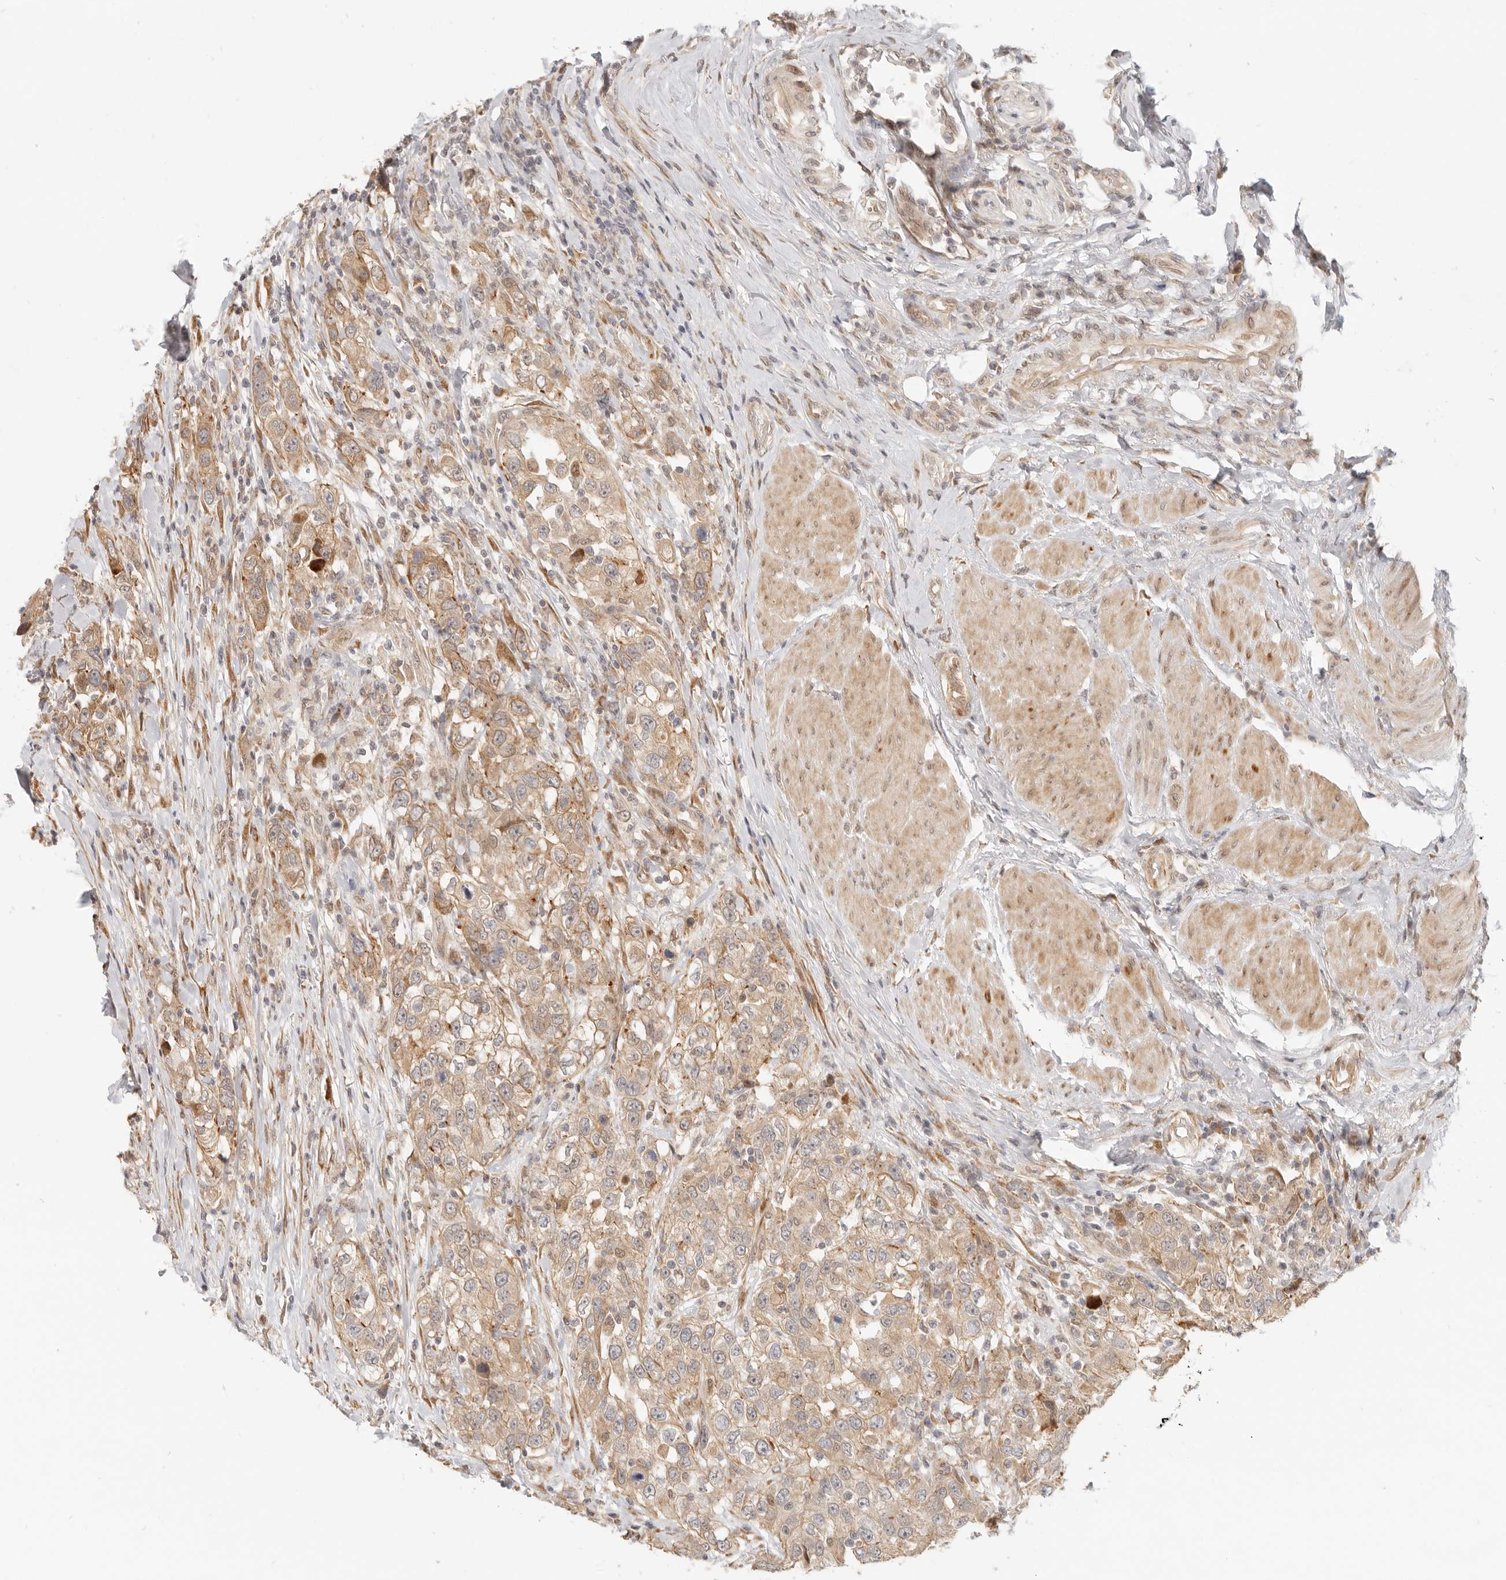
{"staining": {"intensity": "moderate", "quantity": ">75%", "location": "cytoplasmic/membranous"}, "tissue": "urothelial cancer", "cell_type": "Tumor cells", "image_type": "cancer", "snomed": [{"axis": "morphology", "description": "Urothelial carcinoma, High grade"}, {"axis": "topography", "description": "Urinary bladder"}], "caption": "A medium amount of moderate cytoplasmic/membranous positivity is present in approximately >75% of tumor cells in urothelial carcinoma (high-grade) tissue.", "gene": "TUFT1", "patient": {"sex": "female", "age": 80}}